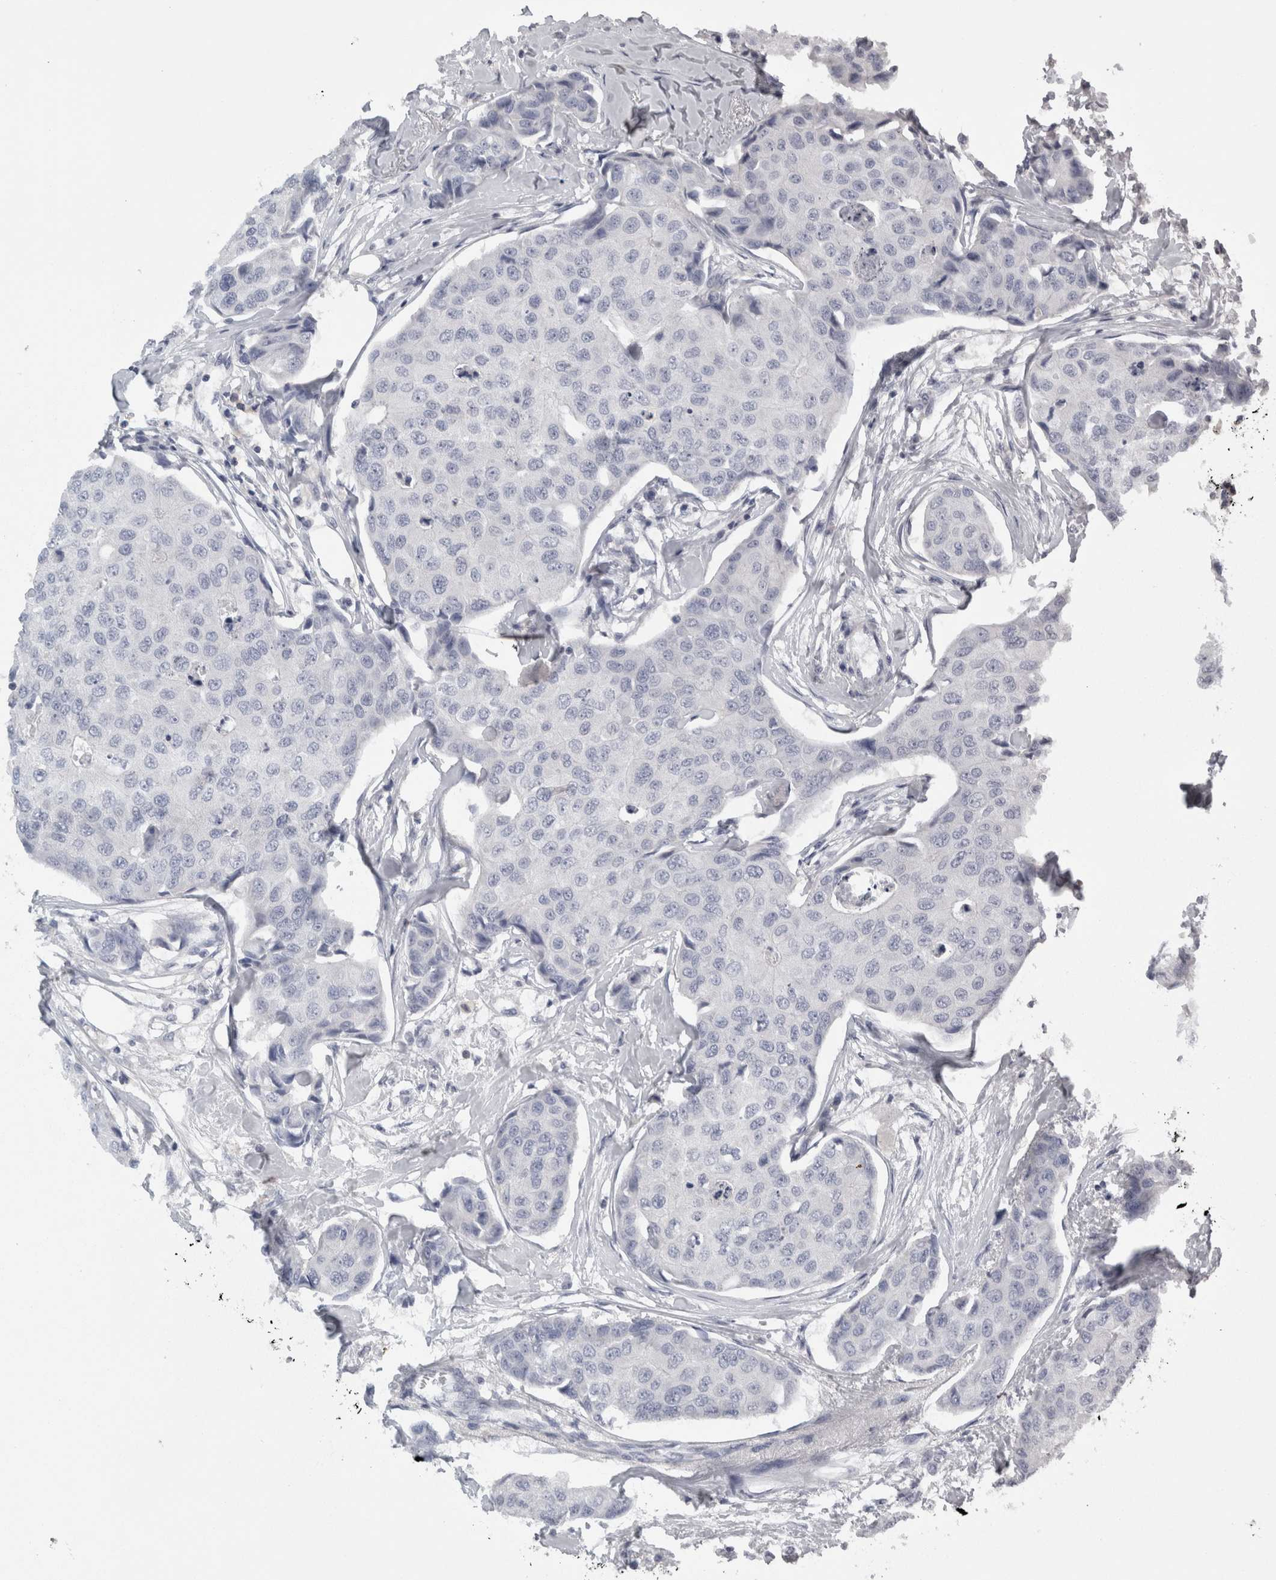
{"staining": {"intensity": "negative", "quantity": "none", "location": "none"}, "tissue": "breast cancer", "cell_type": "Tumor cells", "image_type": "cancer", "snomed": [{"axis": "morphology", "description": "Duct carcinoma"}, {"axis": "topography", "description": "Breast"}], "caption": "This is an immunohistochemistry histopathology image of human breast cancer. There is no expression in tumor cells.", "gene": "TCAP", "patient": {"sex": "female", "age": 80}}